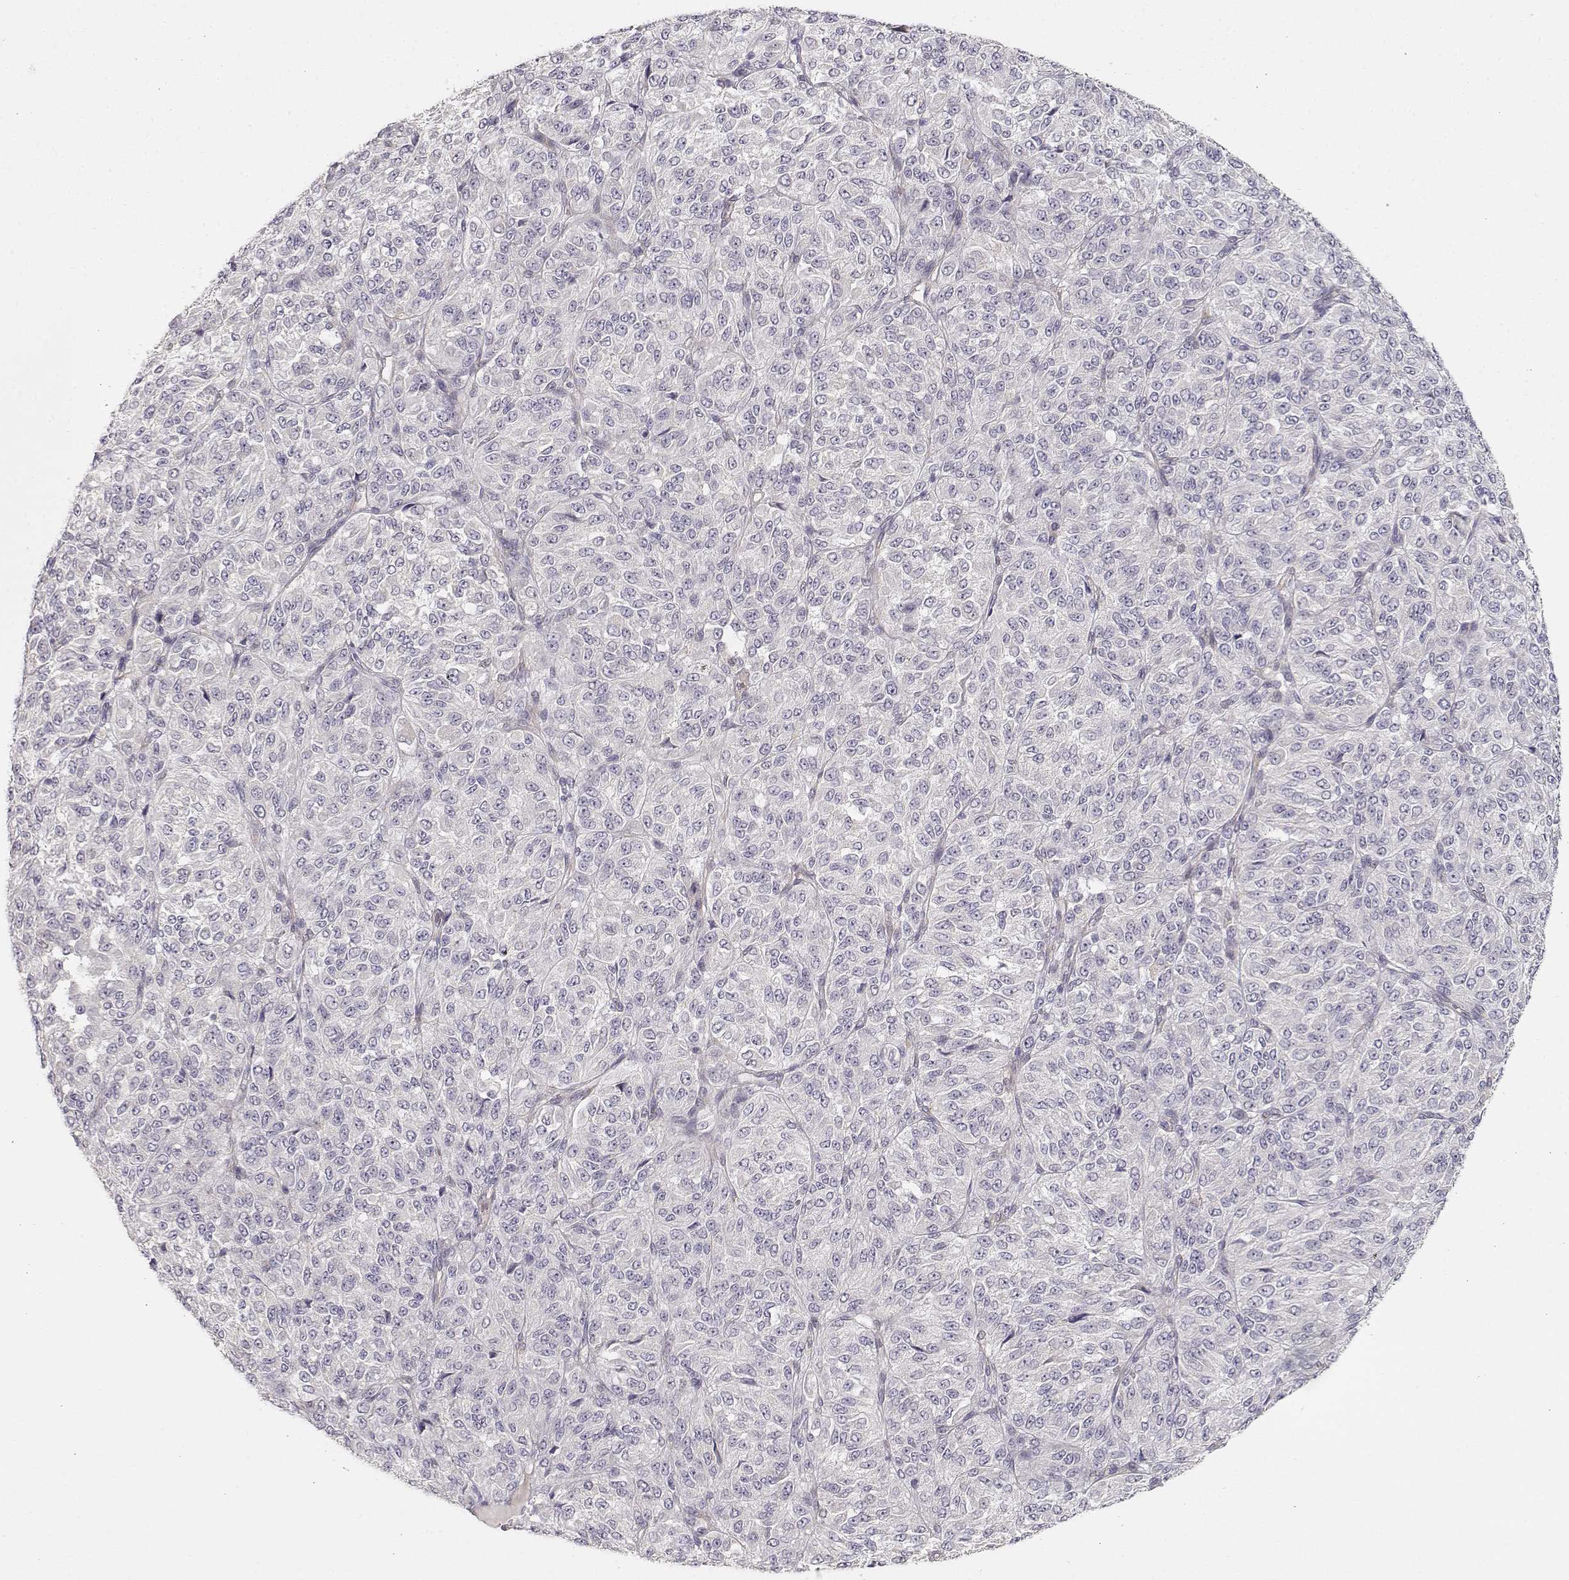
{"staining": {"intensity": "negative", "quantity": "none", "location": "none"}, "tissue": "melanoma", "cell_type": "Tumor cells", "image_type": "cancer", "snomed": [{"axis": "morphology", "description": "Malignant melanoma, Metastatic site"}, {"axis": "topography", "description": "Brain"}], "caption": "Tumor cells show no significant protein expression in melanoma. The staining is performed using DAB (3,3'-diaminobenzidine) brown chromogen with nuclei counter-stained in using hematoxylin.", "gene": "EAF2", "patient": {"sex": "female", "age": 56}}